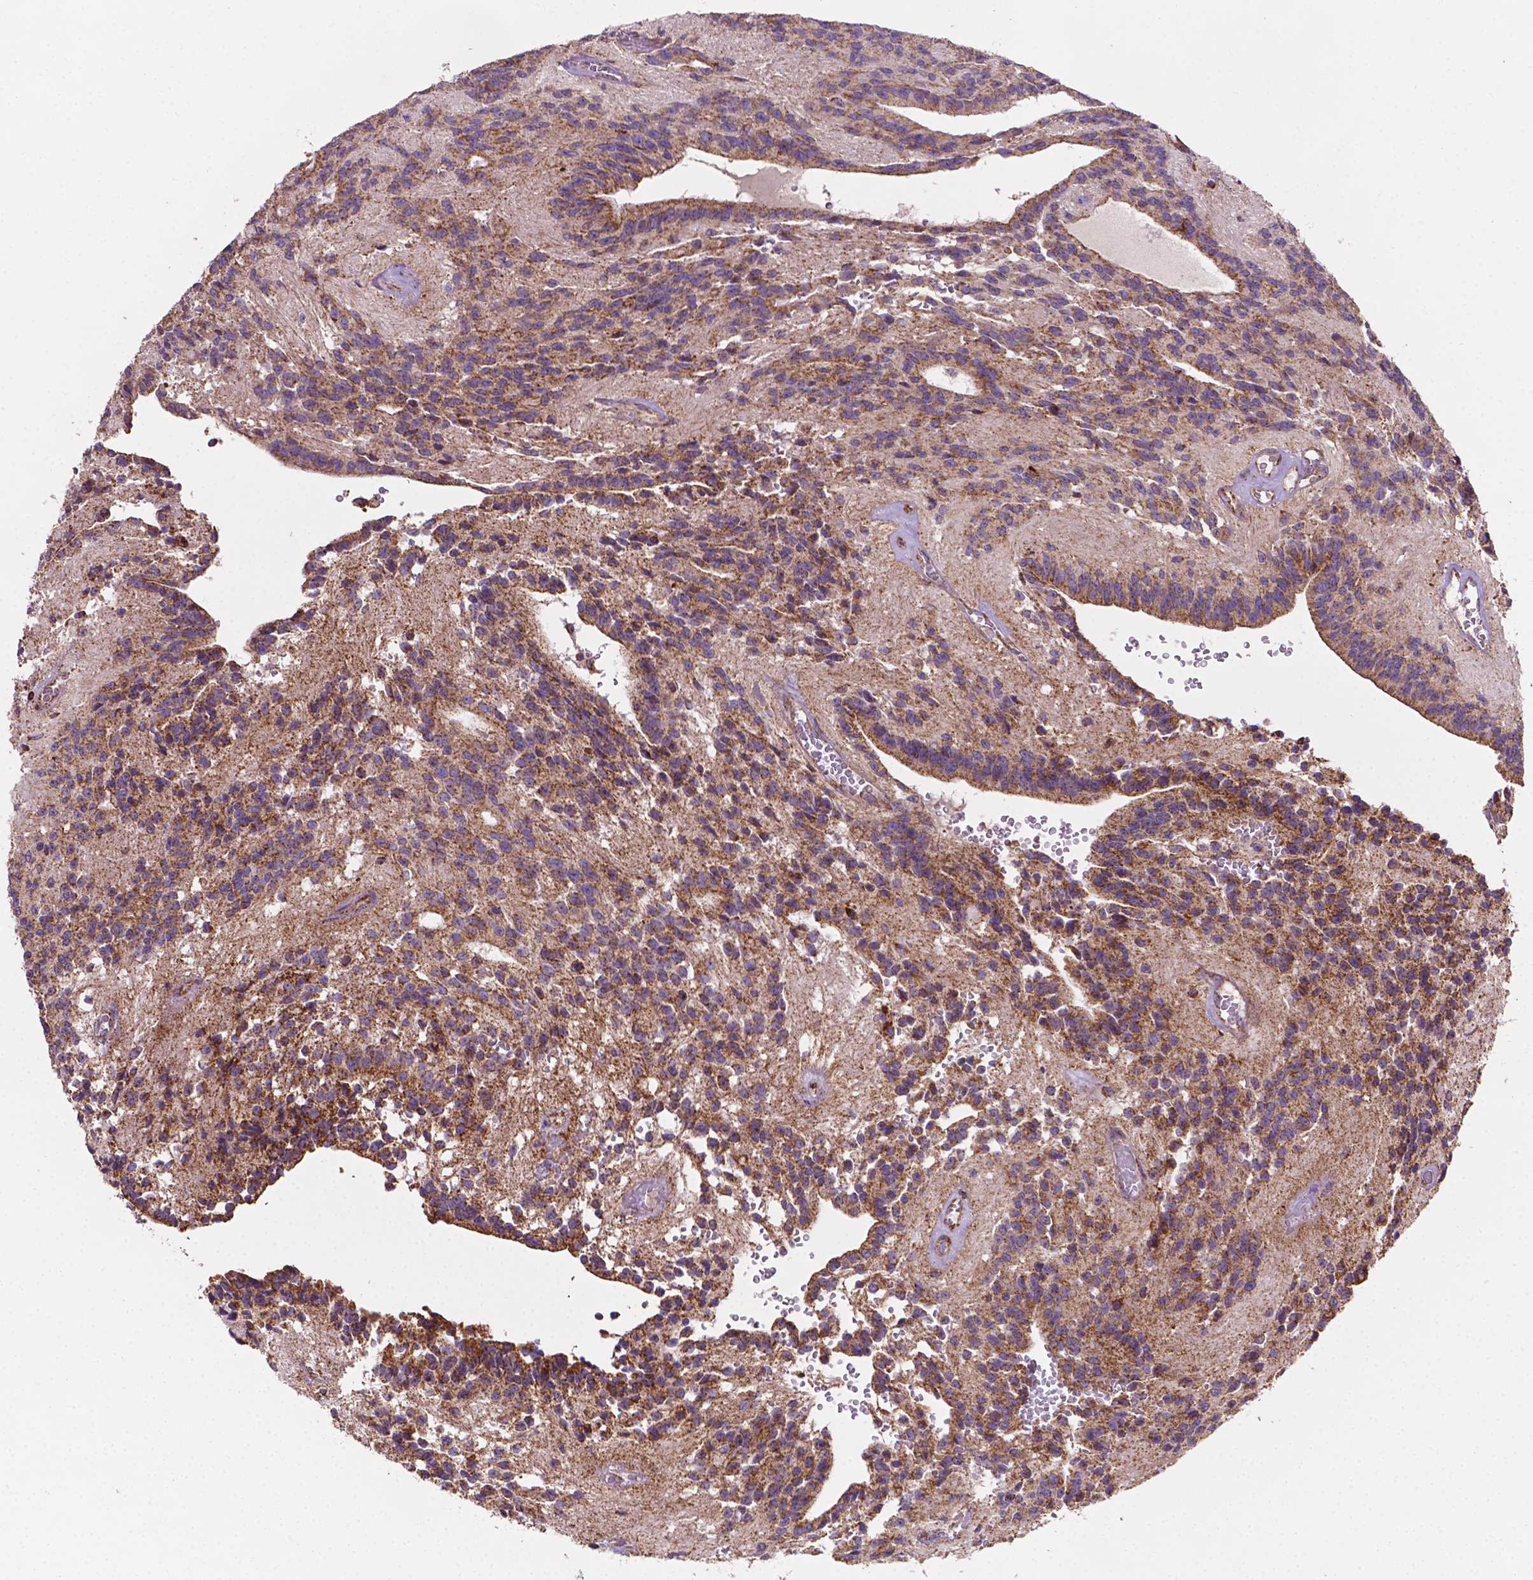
{"staining": {"intensity": "strong", "quantity": ">75%", "location": "cytoplasmic/membranous"}, "tissue": "glioma", "cell_type": "Tumor cells", "image_type": "cancer", "snomed": [{"axis": "morphology", "description": "Glioma, malignant, Low grade"}, {"axis": "topography", "description": "Brain"}], "caption": "Strong cytoplasmic/membranous protein staining is seen in about >75% of tumor cells in glioma. (DAB (3,3'-diaminobenzidine) IHC with brightfield microscopy, high magnification).", "gene": "ILVBL", "patient": {"sex": "male", "age": 31}}